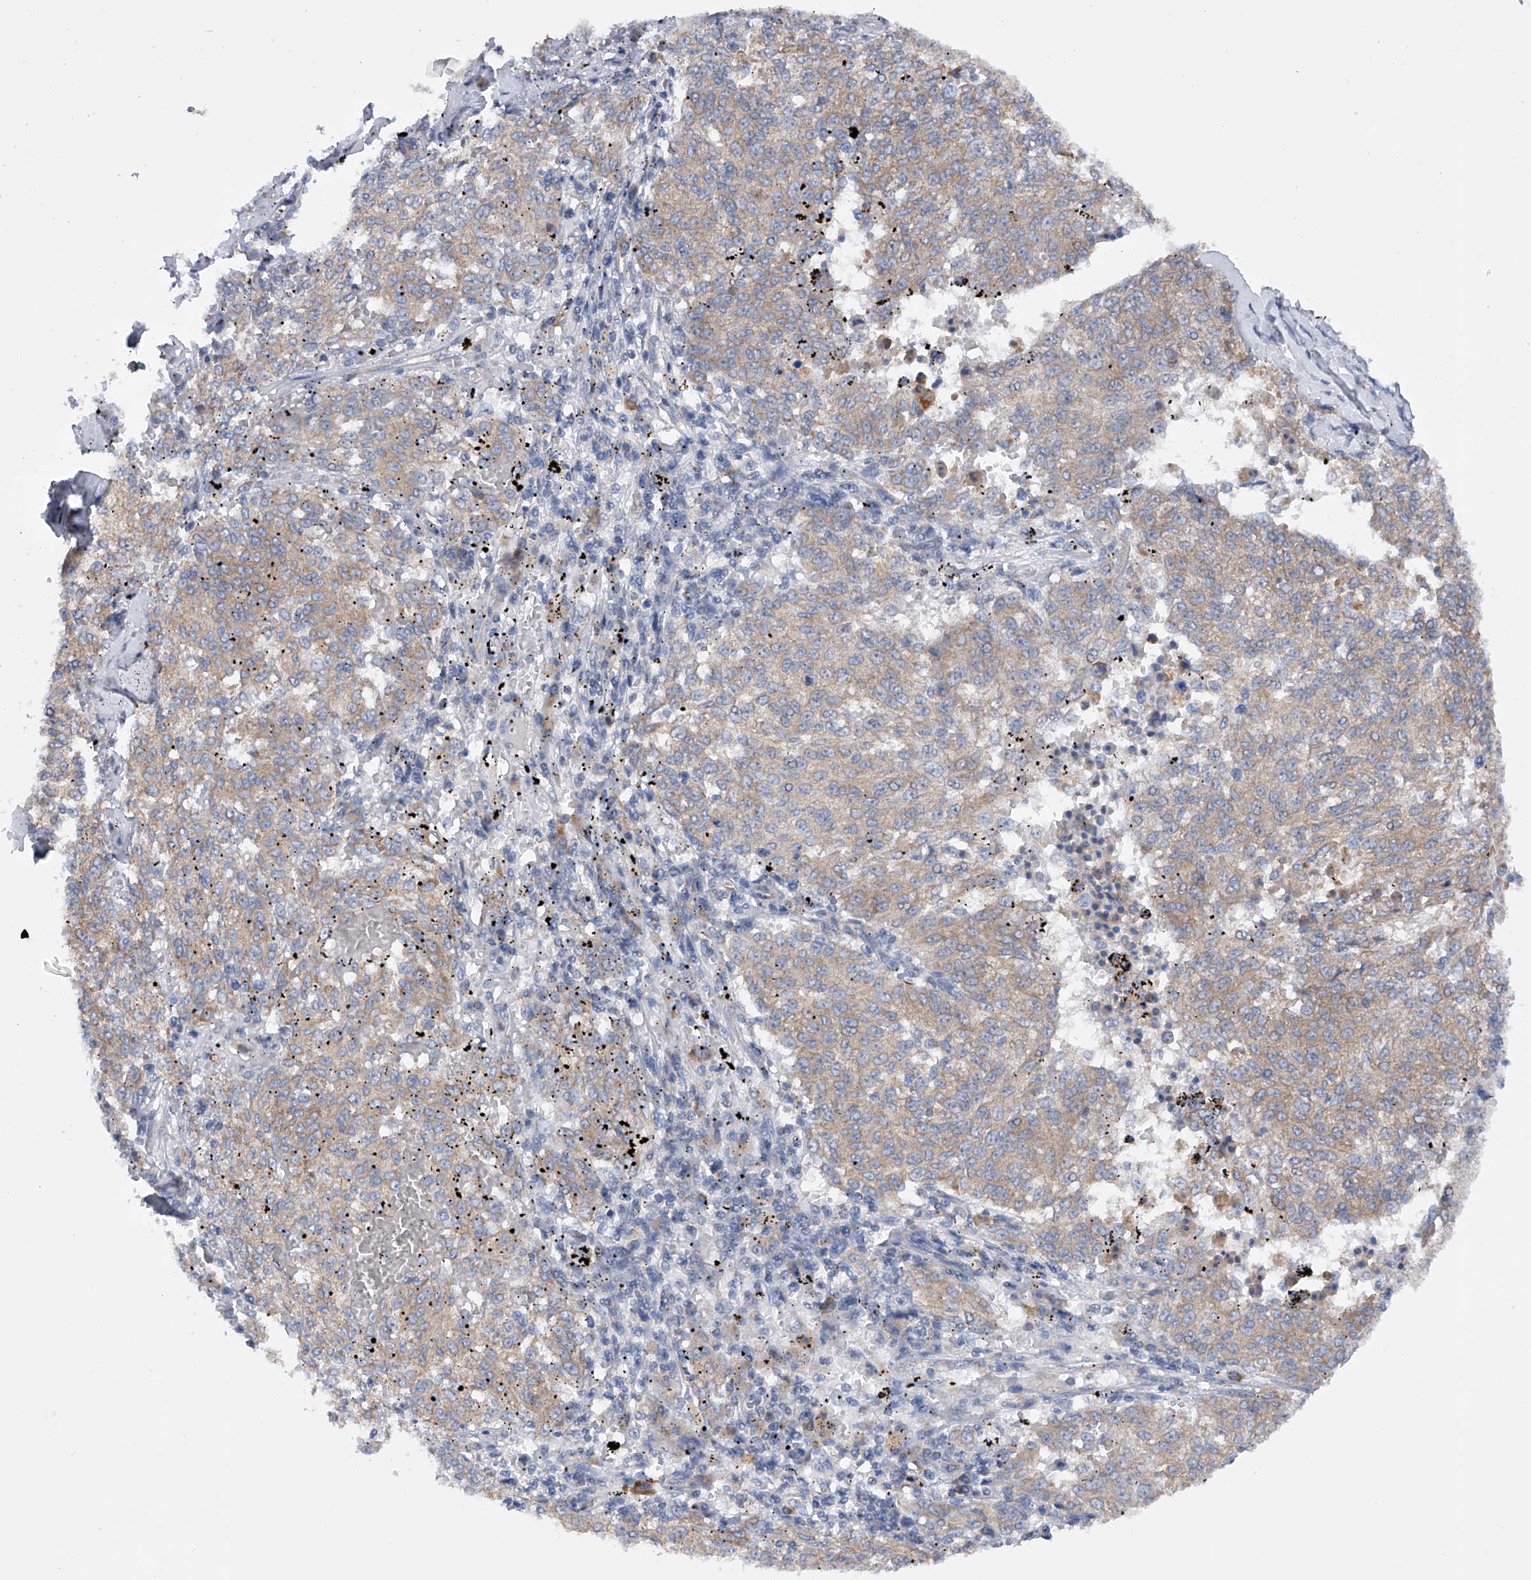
{"staining": {"intensity": "weak", "quantity": ">75%", "location": "cytoplasmic/membranous"}, "tissue": "melanoma", "cell_type": "Tumor cells", "image_type": "cancer", "snomed": [{"axis": "morphology", "description": "Malignant melanoma, NOS"}, {"axis": "topography", "description": "Skin"}], "caption": "Malignant melanoma stained for a protein reveals weak cytoplasmic/membranous positivity in tumor cells.", "gene": "MLYCD", "patient": {"sex": "female", "age": 72}}